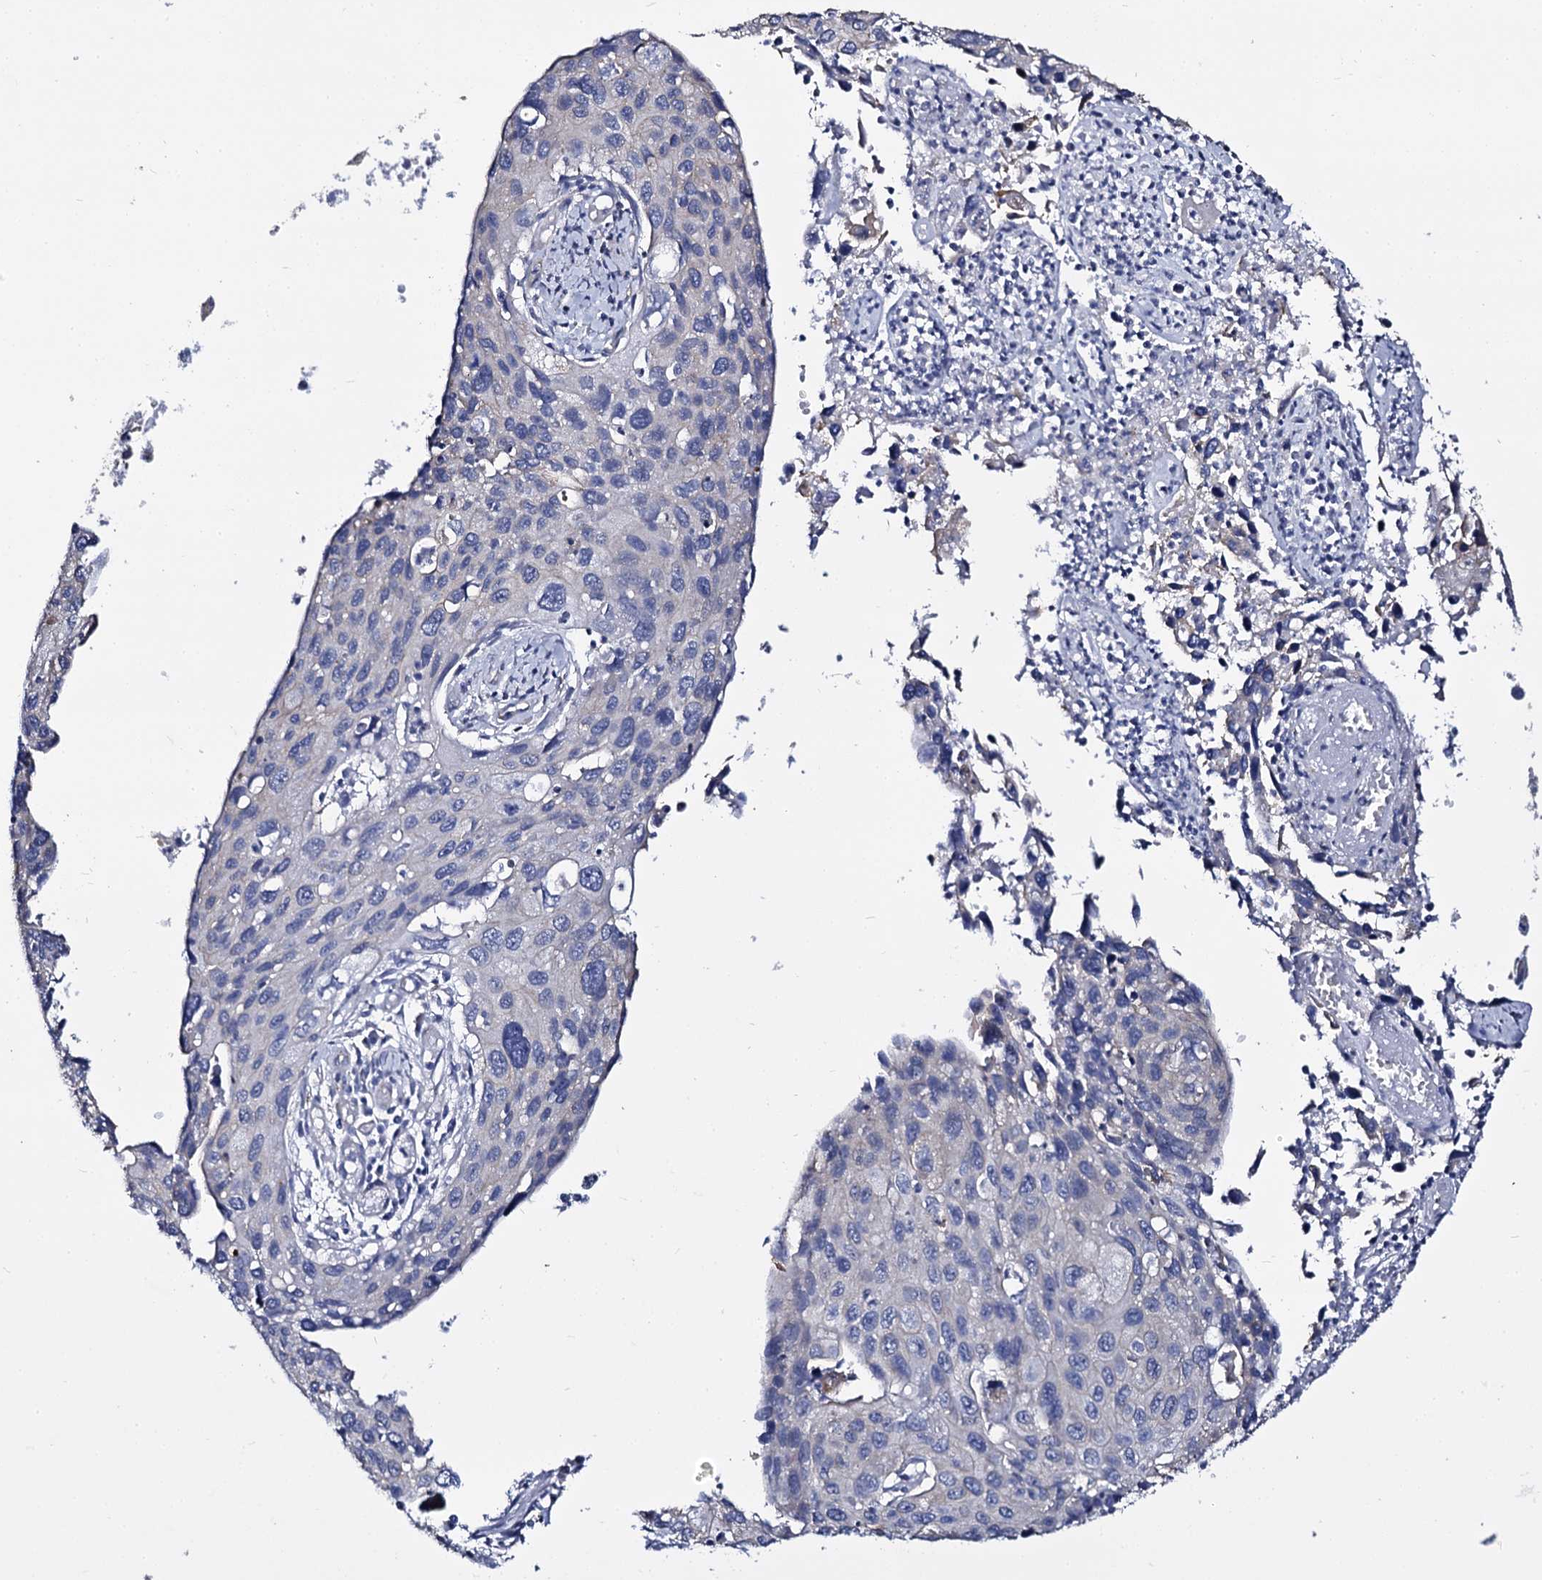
{"staining": {"intensity": "negative", "quantity": "none", "location": "none"}, "tissue": "cervical cancer", "cell_type": "Tumor cells", "image_type": "cancer", "snomed": [{"axis": "morphology", "description": "Squamous cell carcinoma, NOS"}, {"axis": "topography", "description": "Cervix"}], "caption": "Human cervical cancer stained for a protein using IHC demonstrates no expression in tumor cells.", "gene": "CBFB", "patient": {"sex": "female", "age": 55}}